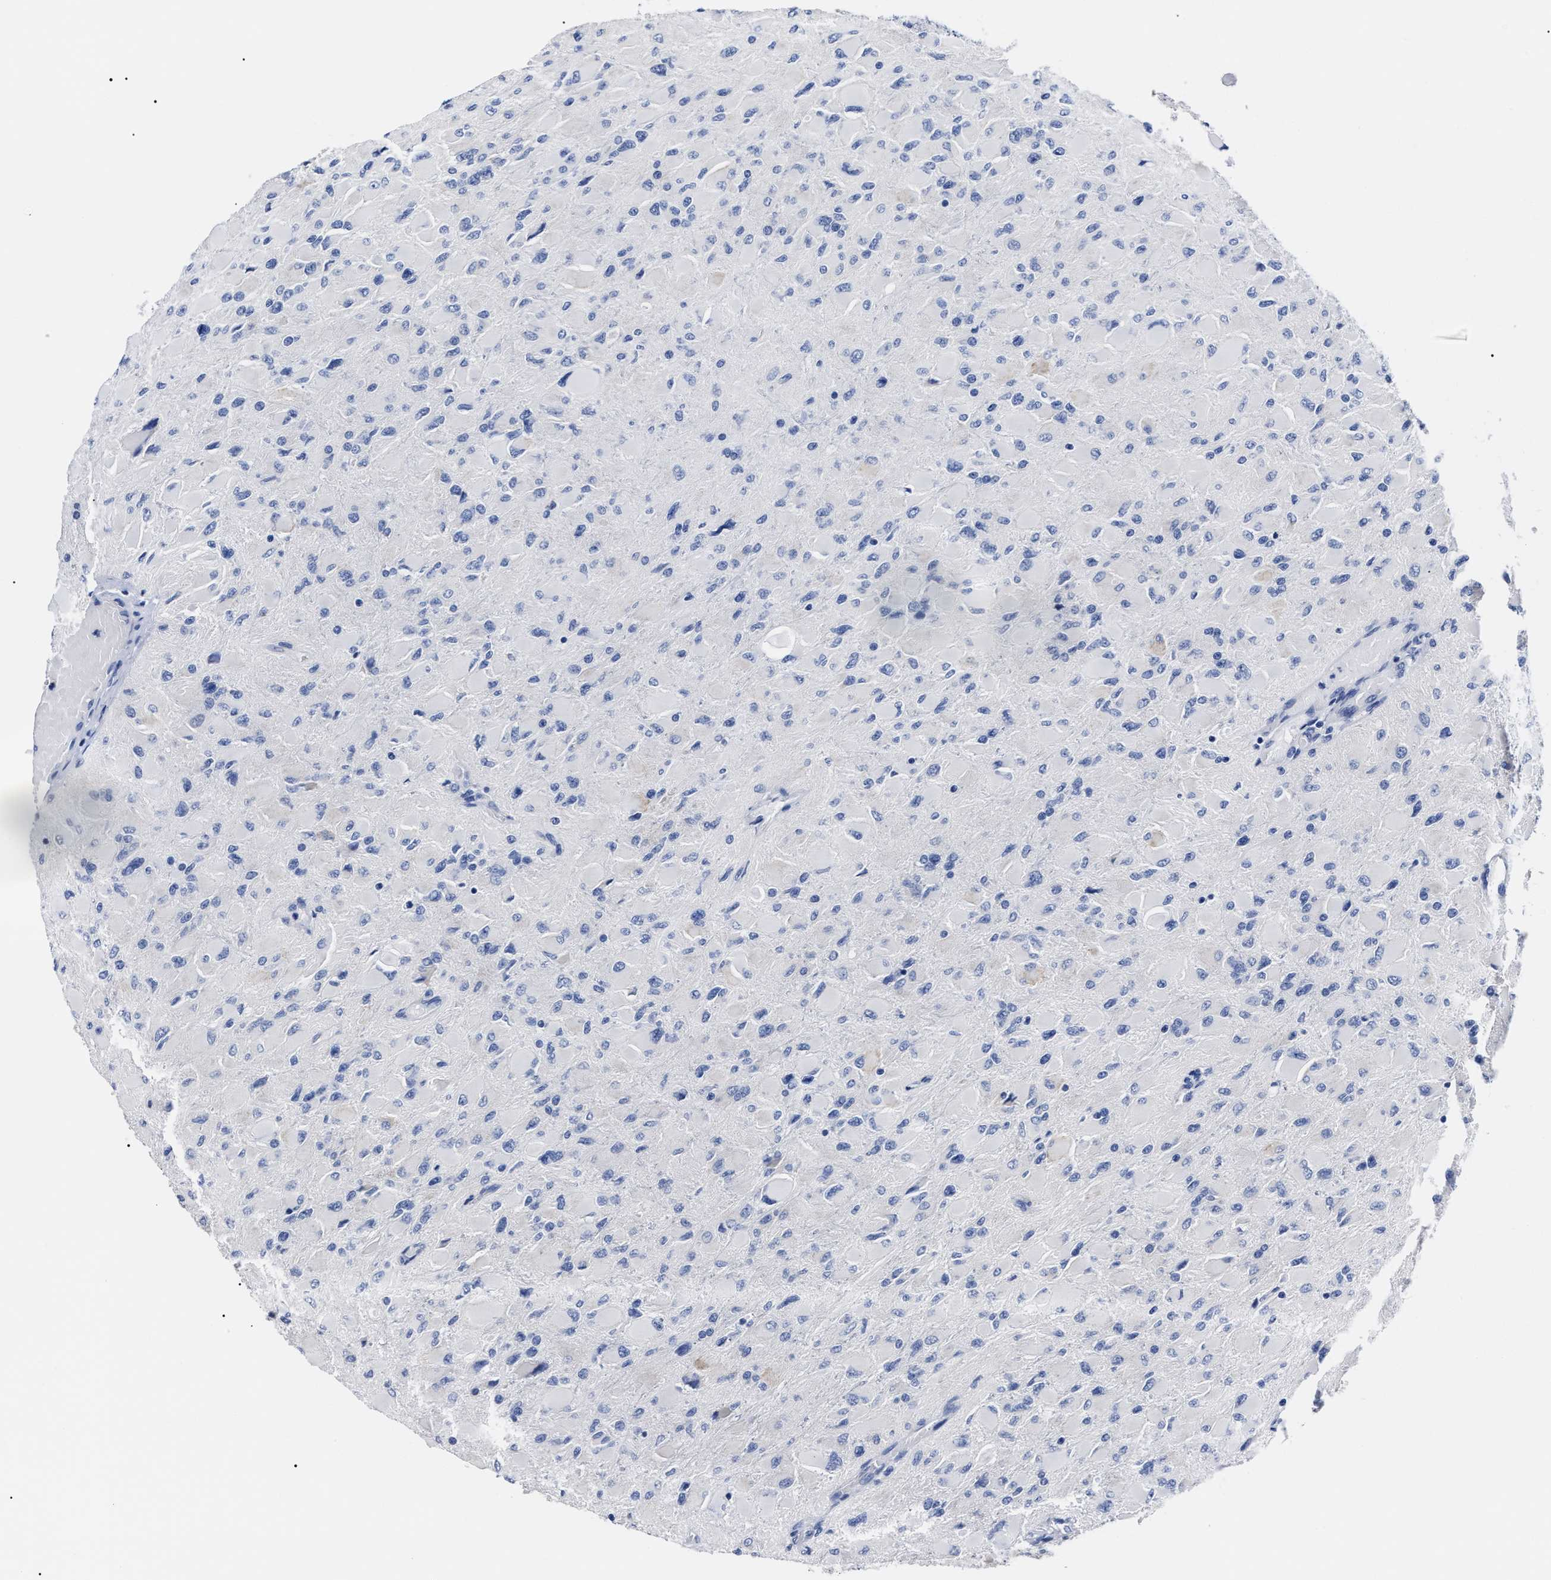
{"staining": {"intensity": "negative", "quantity": "none", "location": "none"}, "tissue": "glioma", "cell_type": "Tumor cells", "image_type": "cancer", "snomed": [{"axis": "morphology", "description": "Glioma, malignant, High grade"}, {"axis": "topography", "description": "Cerebral cortex"}], "caption": "This micrograph is of malignant glioma (high-grade) stained with immunohistochemistry to label a protein in brown with the nuclei are counter-stained blue. There is no staining in tumor cells. (Stains: DAB IHC with hematoxylin counter stain, Microscopy: brightfield microscopy at high magnification).", "gene": "ALPG", "patient": {"sex": "female", "age": 36}}